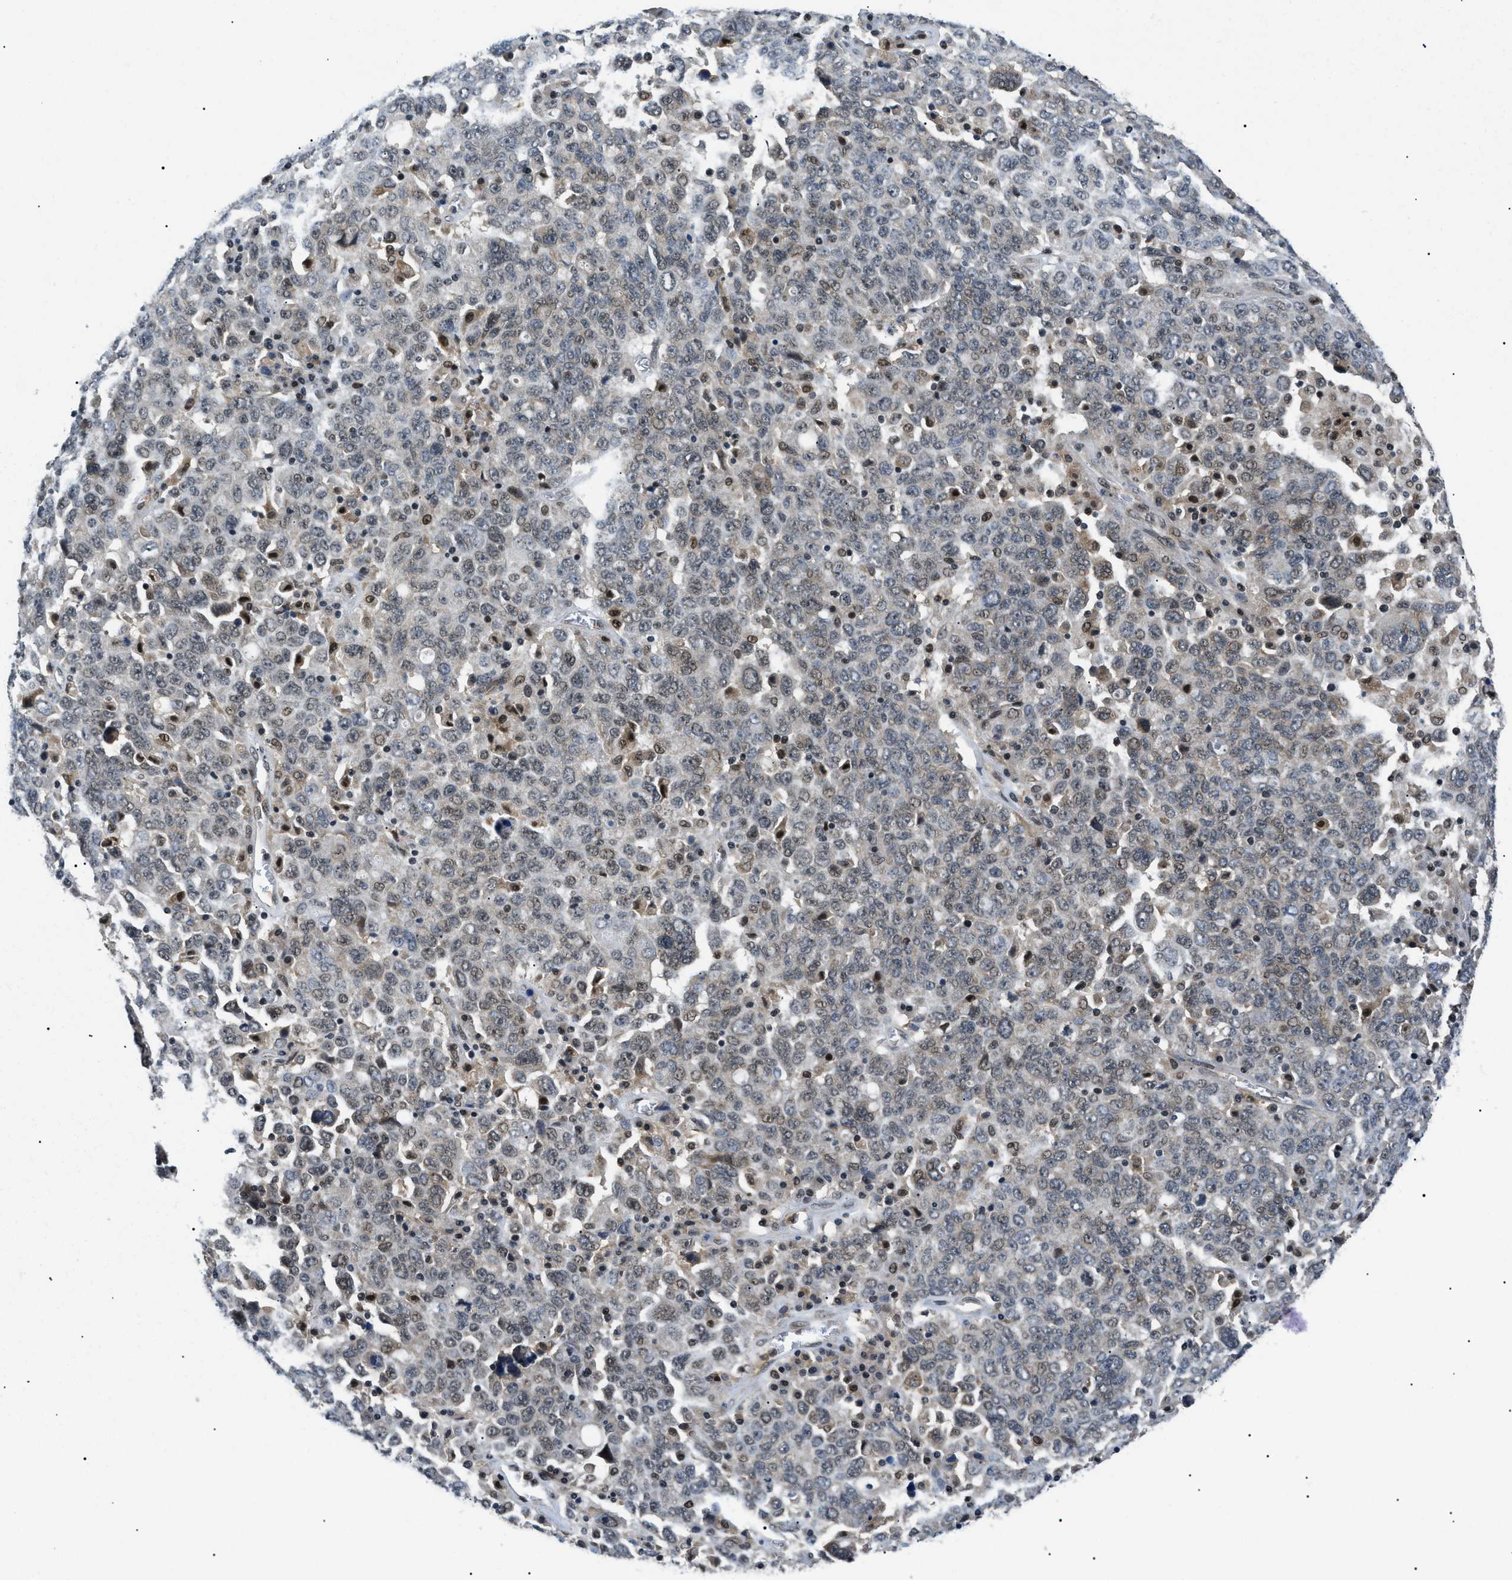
{"staining": {"intensity": "weak", "quantity": "<25%", "location": "nuclear"}, "tissue": "ovarian cancer", "cell_type": "Tumor cells", "image_type": "cancer", "snomed": [{"axis": "morphology", "description": "Carcinoma, endometroid"}, {"axis": "topography", "description": "Ovary"}], "caption": "A micrograph of human ovarian cancer is negative for staining in tumor cells.", "gene": "RBM15", "patient": {"sex": "female", "age": 62}}